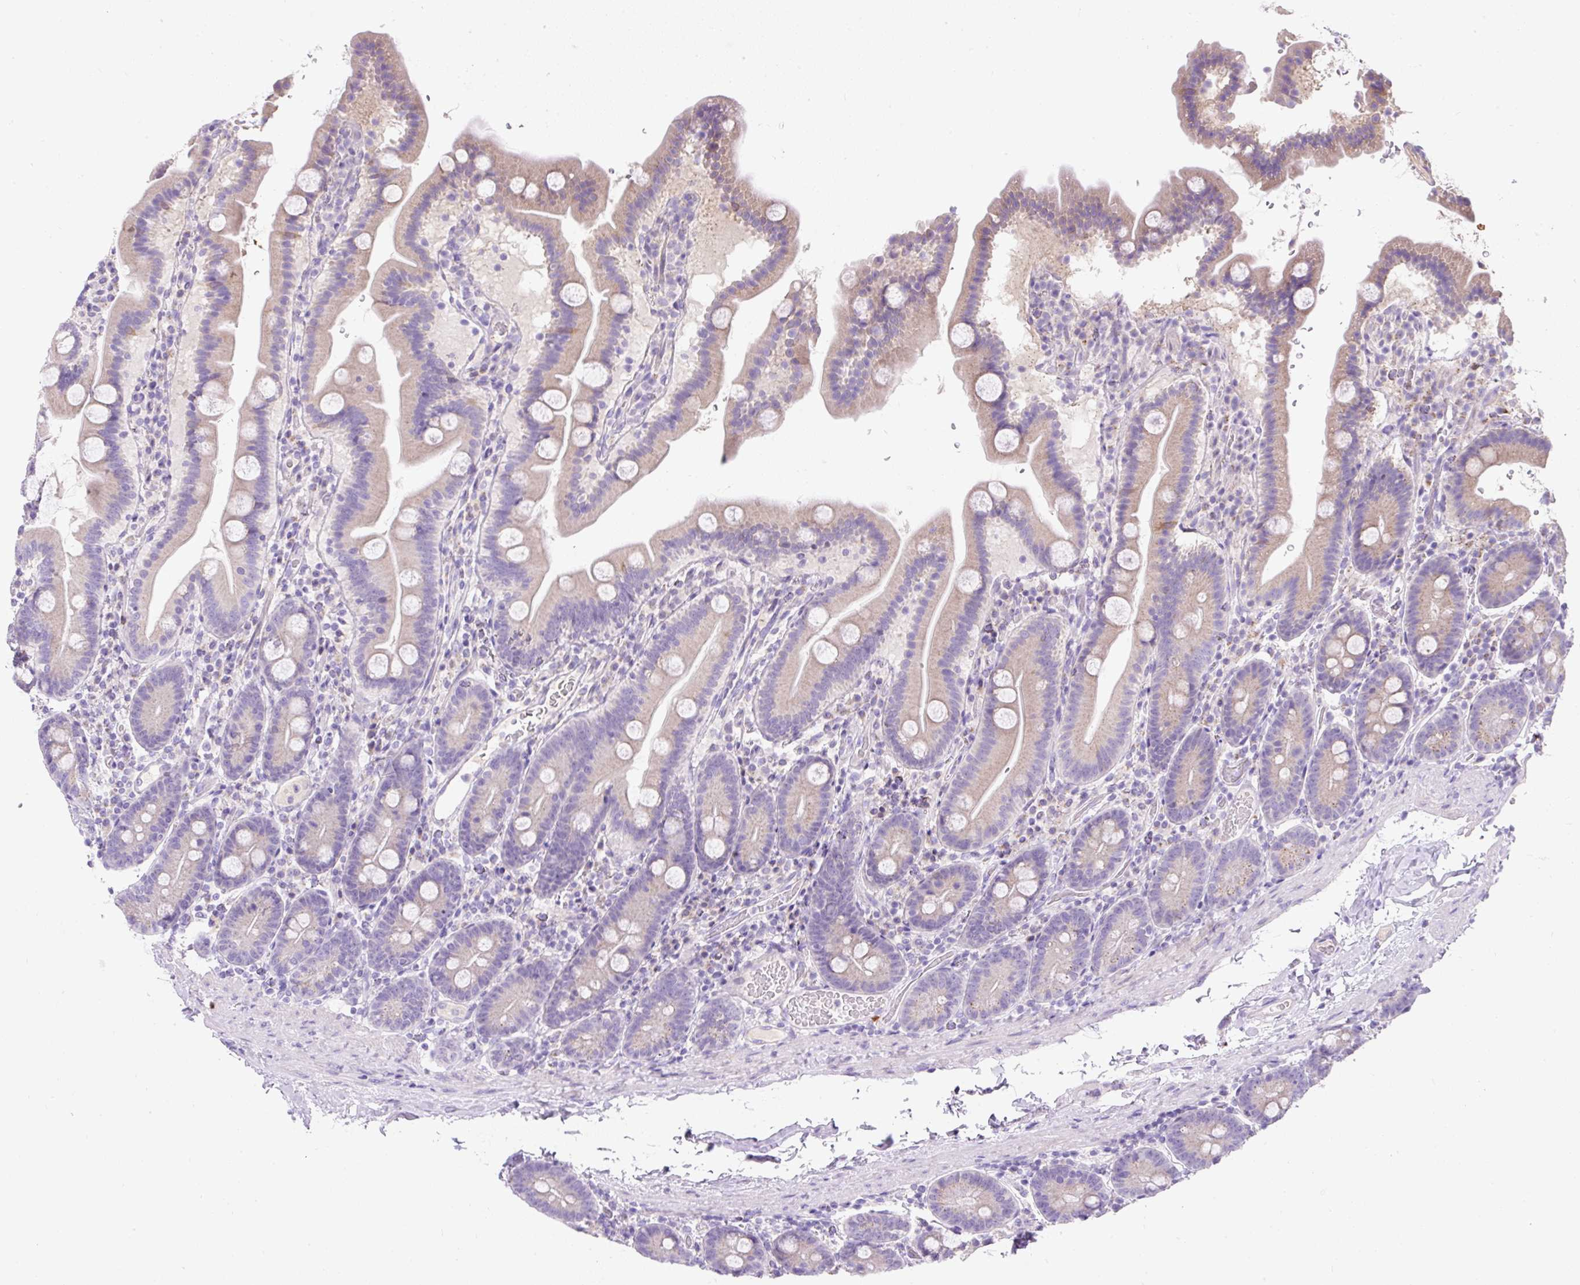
{"staining": {"intensity": "weak", "quantity": "<25%", "location": "cytoplasmic/membranous"}, "tissue": "duodenum", "cell_type": "Glandular cells", "image_type": "normal", "snomed": [{"axis": "morphology", "description": "Normal tissue, NOS"}, {"axis": "topography", "description": "Duodenum"}], "caption": "Immunohistochemical staining of benign duodenum demonstrates no significant expression in glandular cells. (Stains: DAB (3,3'-diaminobenzidine) immunohistochemistry (IHC) with hematoxylin counter stain, Microscopy: brightfield microscopy at high magnification).", "gene": "SUSD5", "patient": {"sex": "male", "age": 55}}